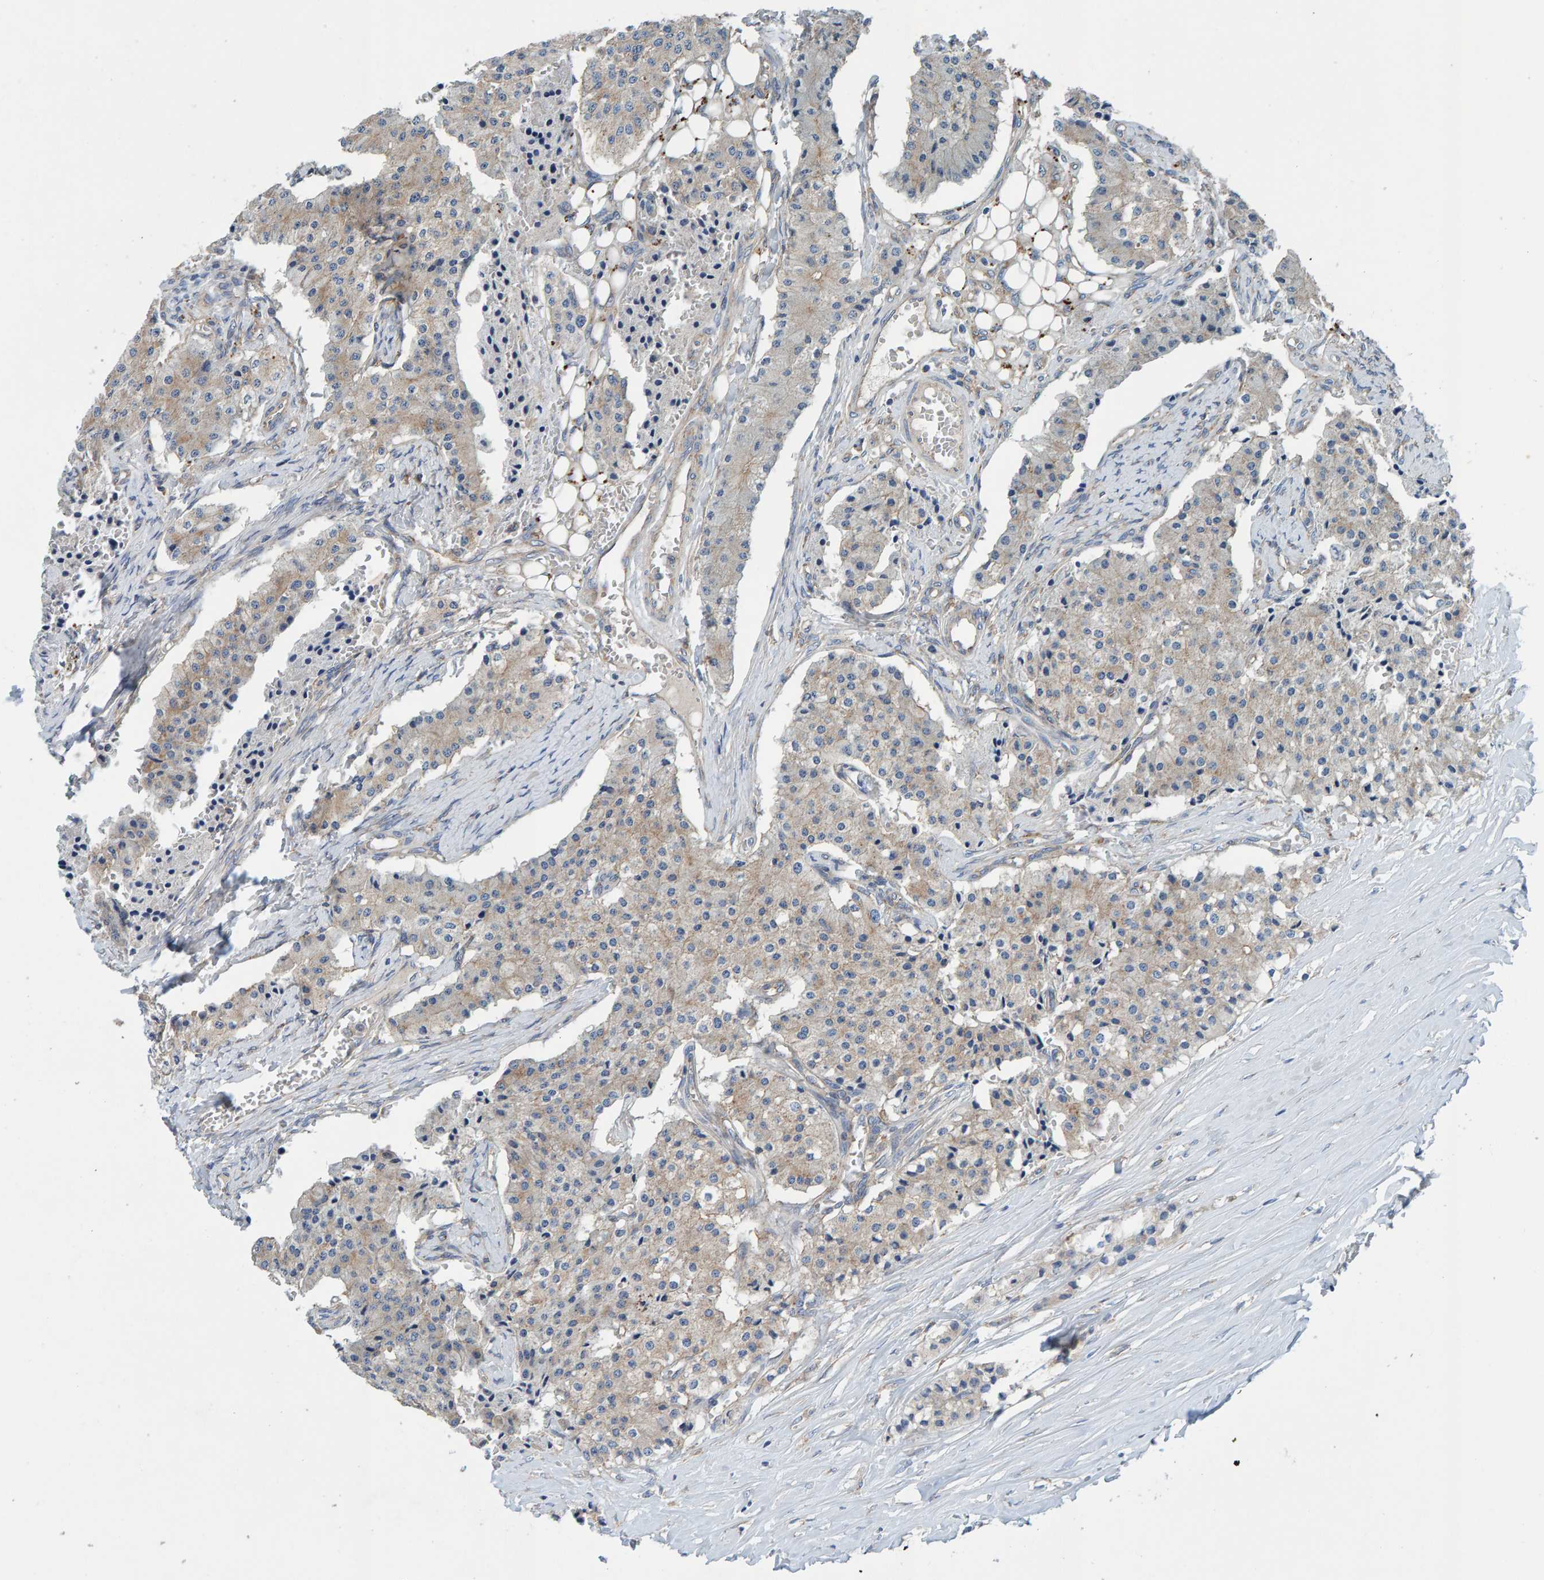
{"staining": {"intensity": "weak", "quantity": "25%-75%", "location": "cytoplasmic/membranous"}, "tissue": "carcinoid", "cell_type": "Tumor cells", "image_type": "cancer", "snomed": [{"axis": "morphology", "description": "Carcinoid, malignant, NOS"}, {"axis": "topography", "description": "Colon"}], "caption": "Carcinoid was stained to show a protein in brown. There is low levels of weak cytoplasmic/membranous expression in approximately 25%-75% of tumor cells.", "gene": "MKLN1", "patient": {"sex": "female", "age": 52}}